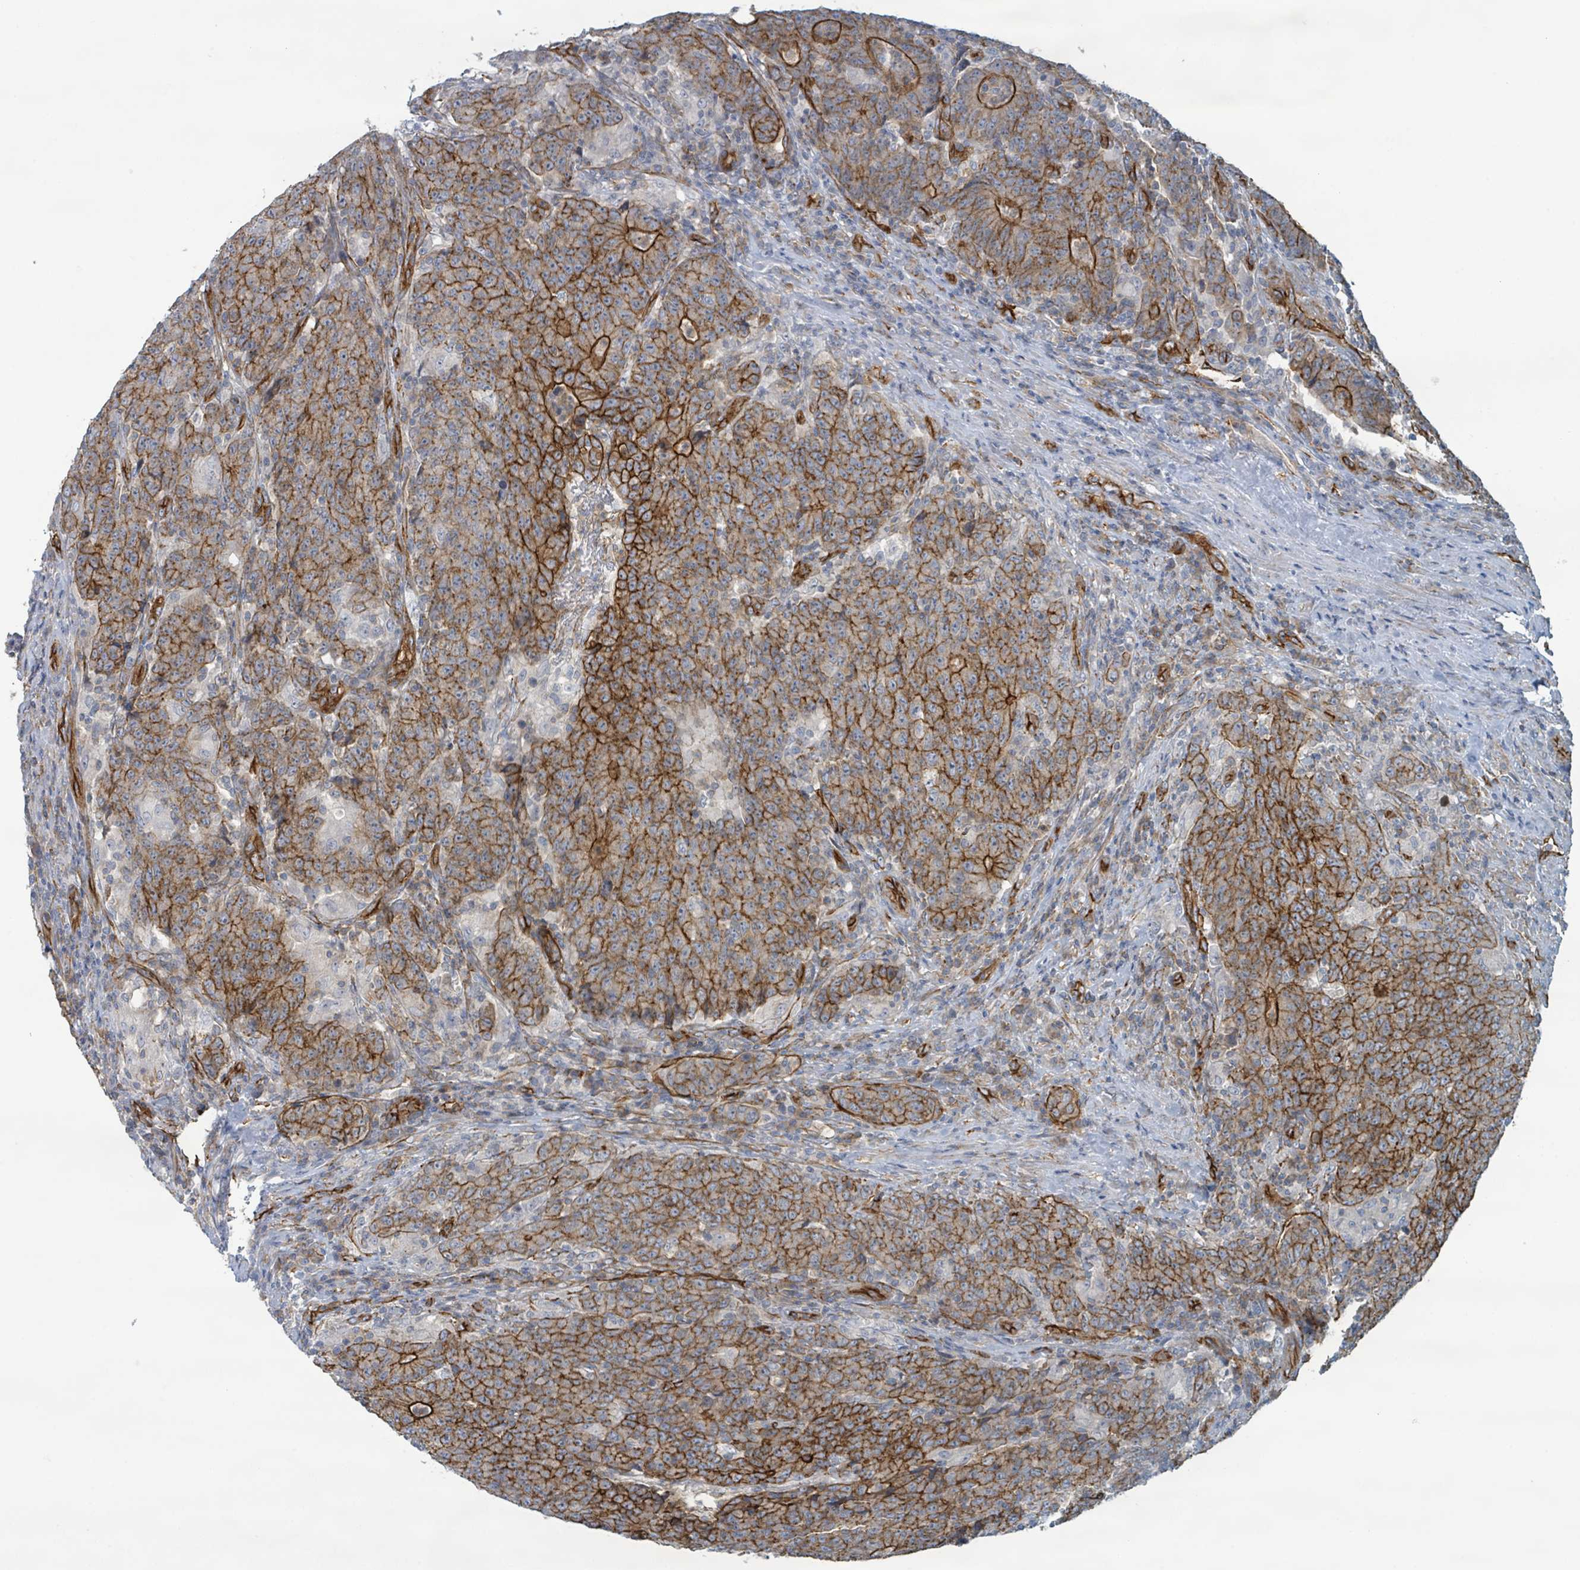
{"staining": {"intensity": "strong", "quantity": "25%-75%", "location": "cytoplasmic/membranous"}, "tissue": "colorectal cancer", "cell_type": "Tumor cells", "image_type": "cancer", "snomed": [{"axis": "morphology", "description": "Adenocarcinoma, NOS"}, {"axis": "topography", "description": "Colon"}], "caption": "An image of colorectal adenocarcinoma stained for a protein demonstrates strong cytoplasmic/membranous brown staining in tumor cells.", "gene": "LDOC1", "patient": {"sex": "female", "age": 75}}